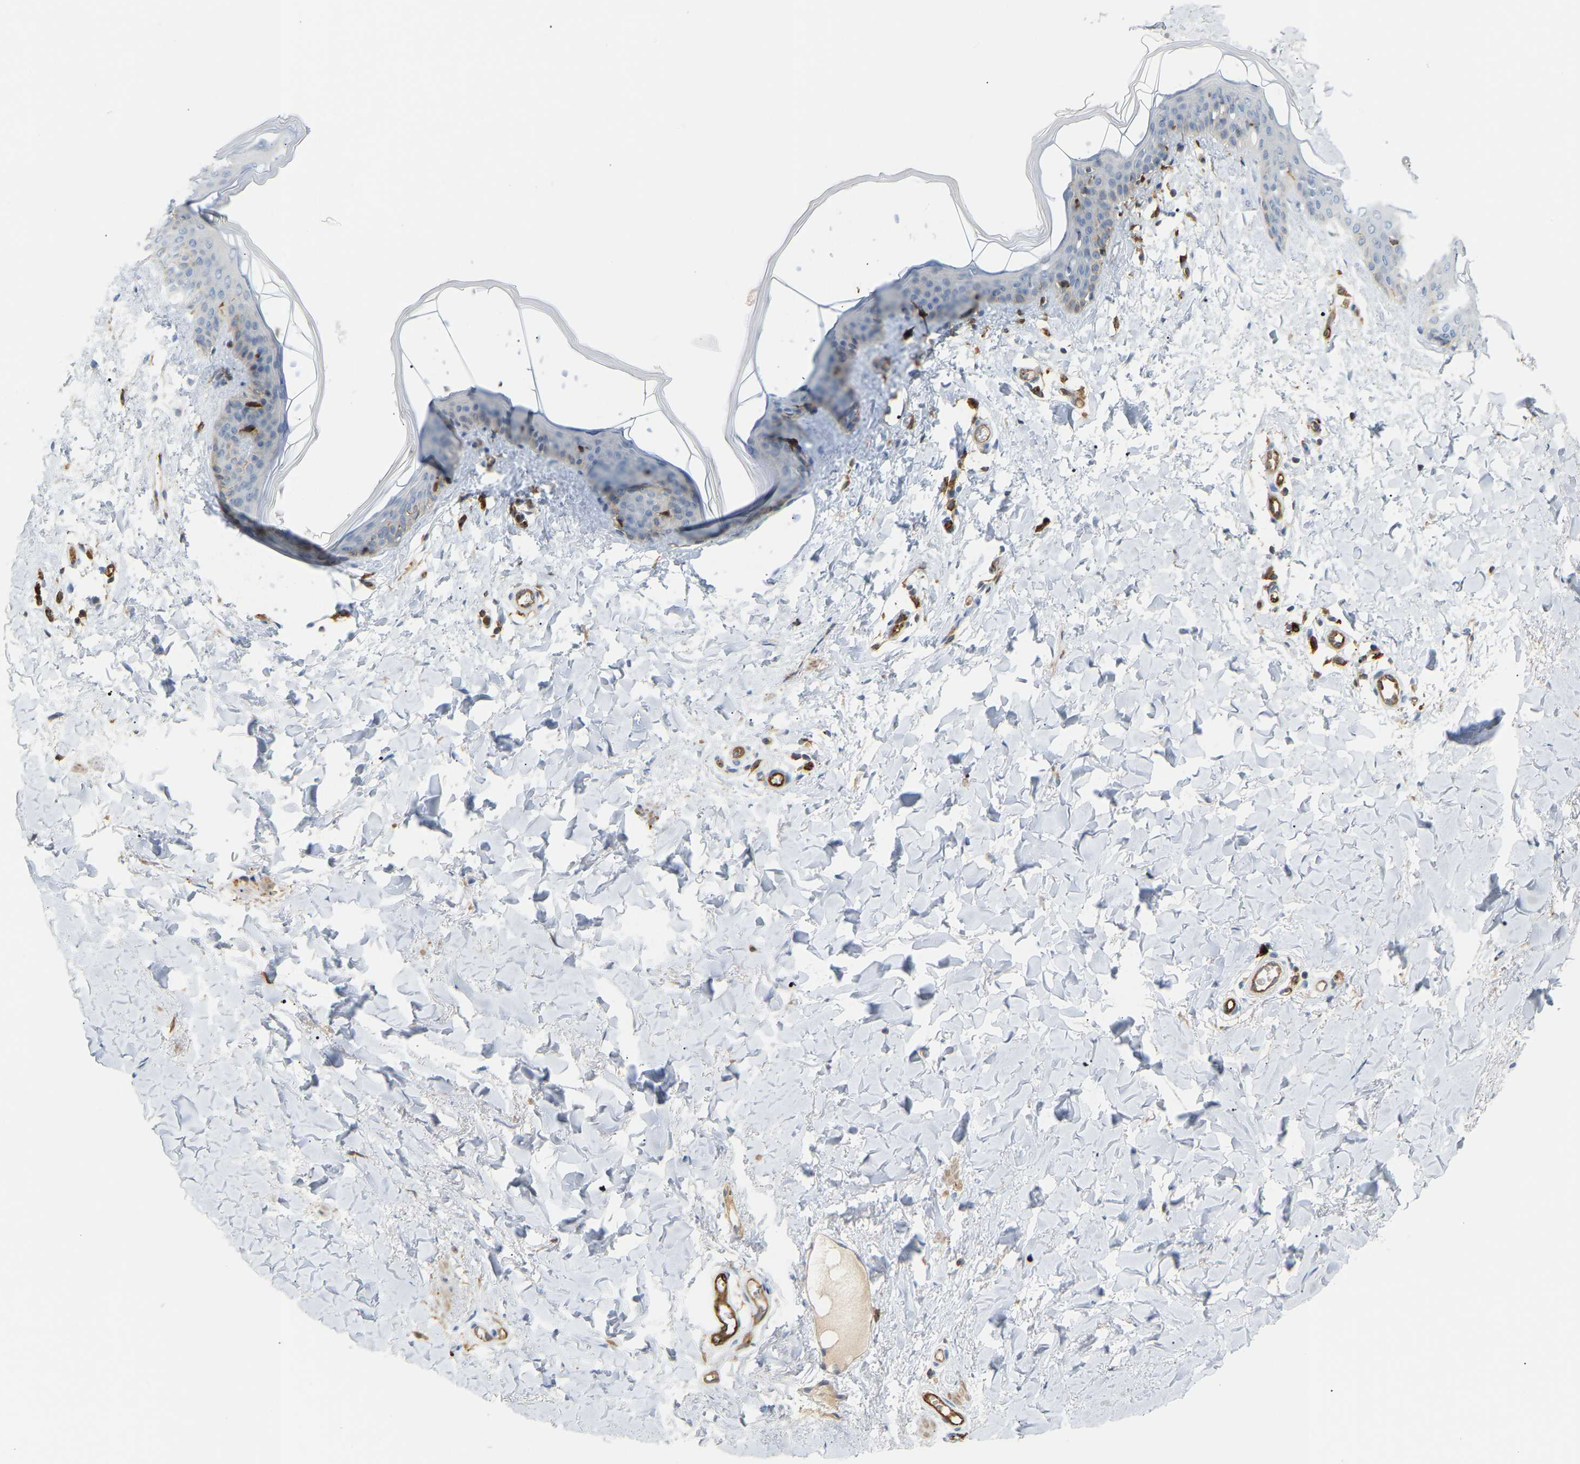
{"staining": {"intensity": "negative", "quantity": "none", "location": "none"}, "tissue": "skin", "cell_type": "Fibroblasts", "image_type": "normal", "snomed": [{"axis": "morphology", "description": "Normal tissue, NOS"}, {"axis": "topography", "description": "Skin"}], "caption": "A photomicrograph of human skin is negative for staining in fibroblasts. Brightfield microscopy of immunohistochemistry (IHC) stained with DAB (3,3'-diaminobenzidine) (brown) and hematoxylin (blue), captured at high magnification.", "gene": "PLCG2", "patient": {"sex": "female", "age": 17}}